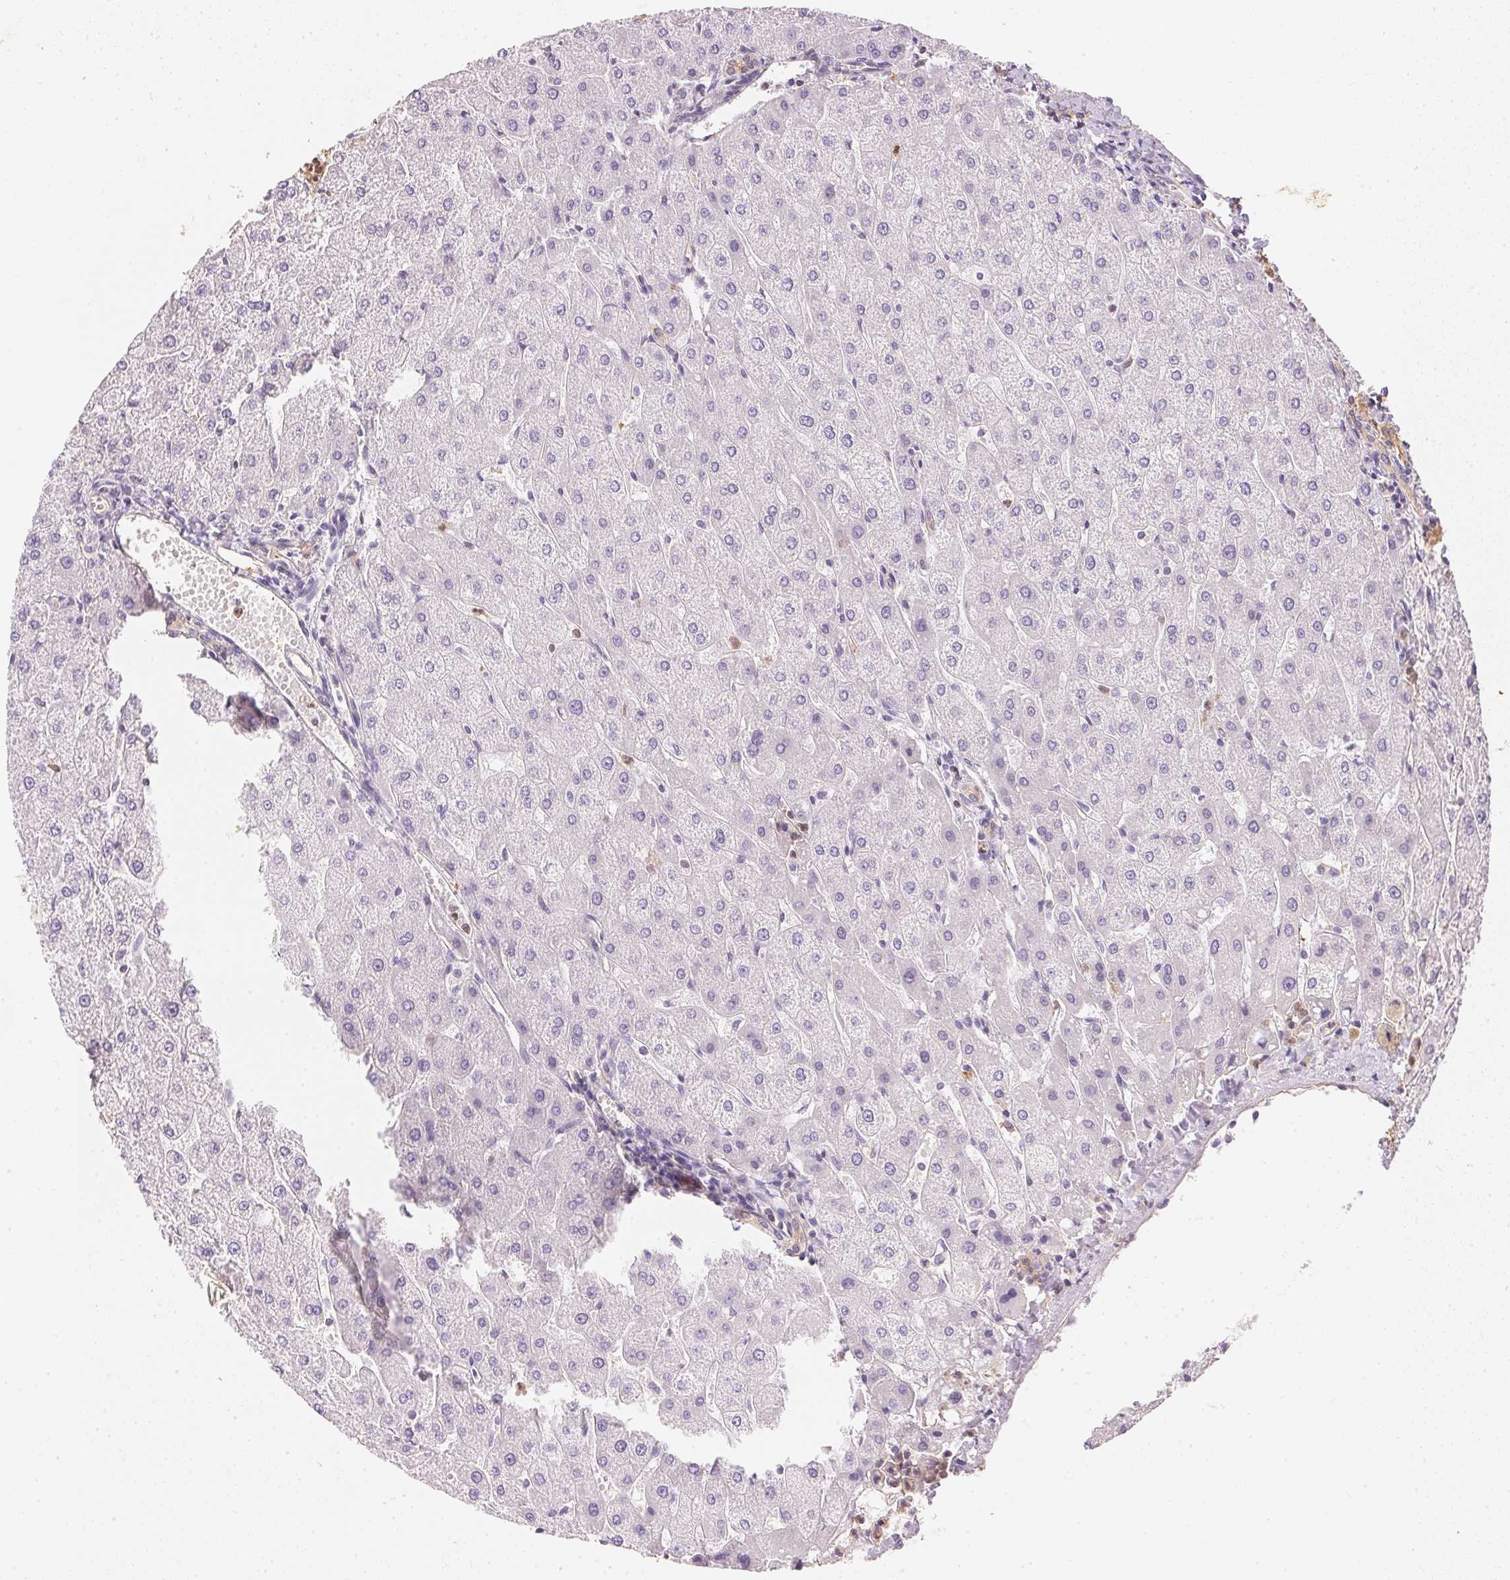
{"staining": {"intensity": "negative", "quantity": "none", "location": "none"}, "tissue": "liver", "cell_type": "Cholangiocytes", "image_type": "normal", "snomed": [{"axis": "morphology", "description": "Normal tissue, NOS"}, {"axis": "topography", "description": "Liver"}], "caption": "Protein analysis of benign liver demonstrates no significant staining in cholangiocytes. Brightfield microscopy of immunohistochemistry stained with DAB (3,3'-diaminobenzidine) (brown) and hematoxylin (blue), captured at high magnification.", "gene": "S100A3", "patient": {"sex": "male", "age": 67}}